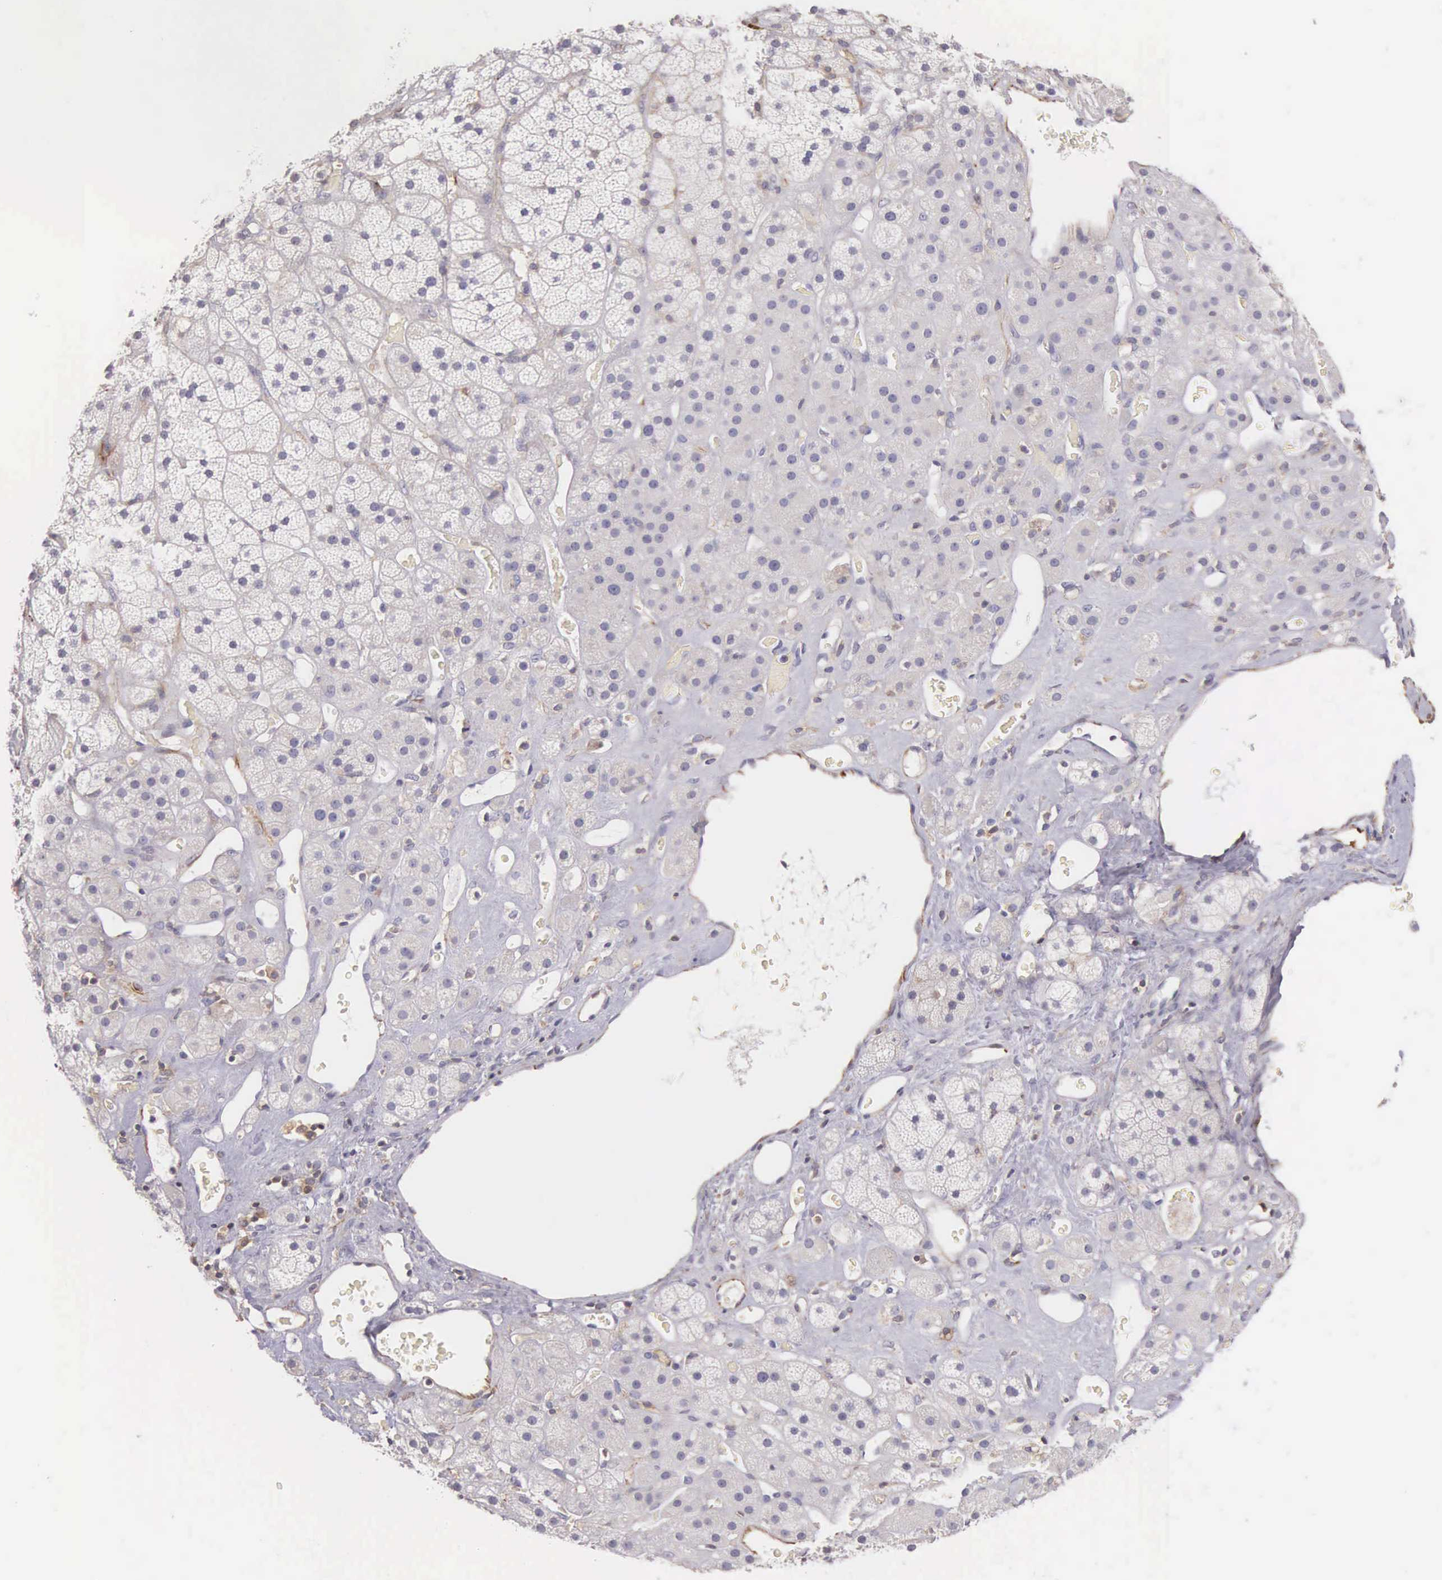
{"staining": {"intensity": "negative", "quantity": "none", "location": "none"}, "tissue": "adrenal gland", "cell_type": "Glandular cells", "image_type": "normal", "snomed": [{"axis": "morphology", "description": "Normal tissue, NOS"}, {"axis": "topography", "description": "Adrenal gland"}], "caption": "Immunohistochemical staining of unremarkable adrenal gland displays no significant expression in glandular cells.", "gene": "OSBPL3", "patient": {"sex": "male", "age": 57}}